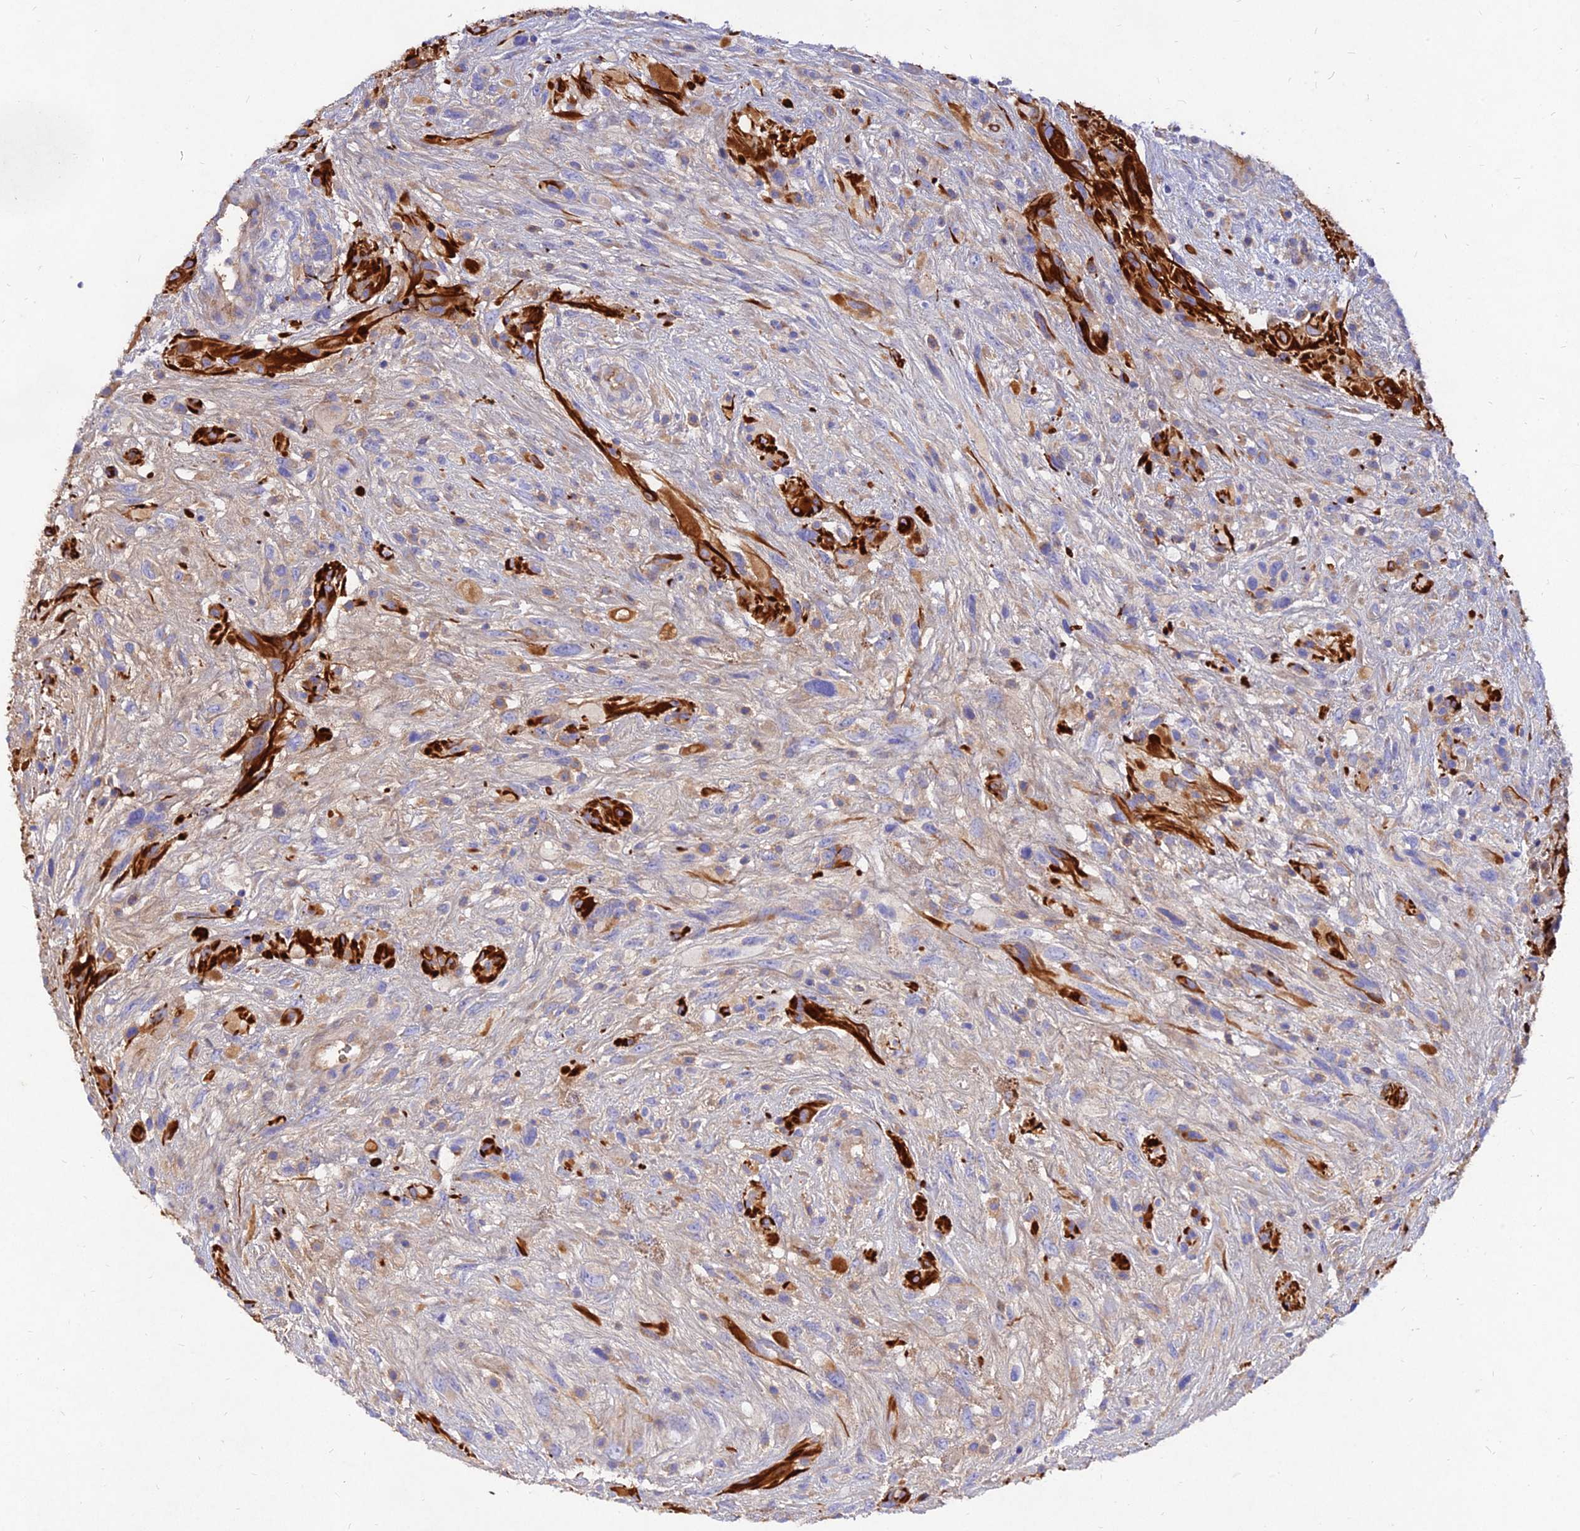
{"staining": {"intensity": "strong", "quantity": "25%-75%", "location": "cytoplasmic/membranous"}, "tissue": "glioma", "cell_type": "Tumor cells", "image_type": "cancer", "snomed": [{"axis": "morphology", "description": "Glioma, malignant, High grade"}, {"axis": "topography", "description": "Brain"}], "caption": "Malignant glioma (high-grade) stained with DAB immunohistochemistry exhibits high levels of strong cytoplasmic/membranous positivity in about 25%-75% of tumor cells.", "gene": "MROH1", "patient": {"sex": "male", "age": 61}}